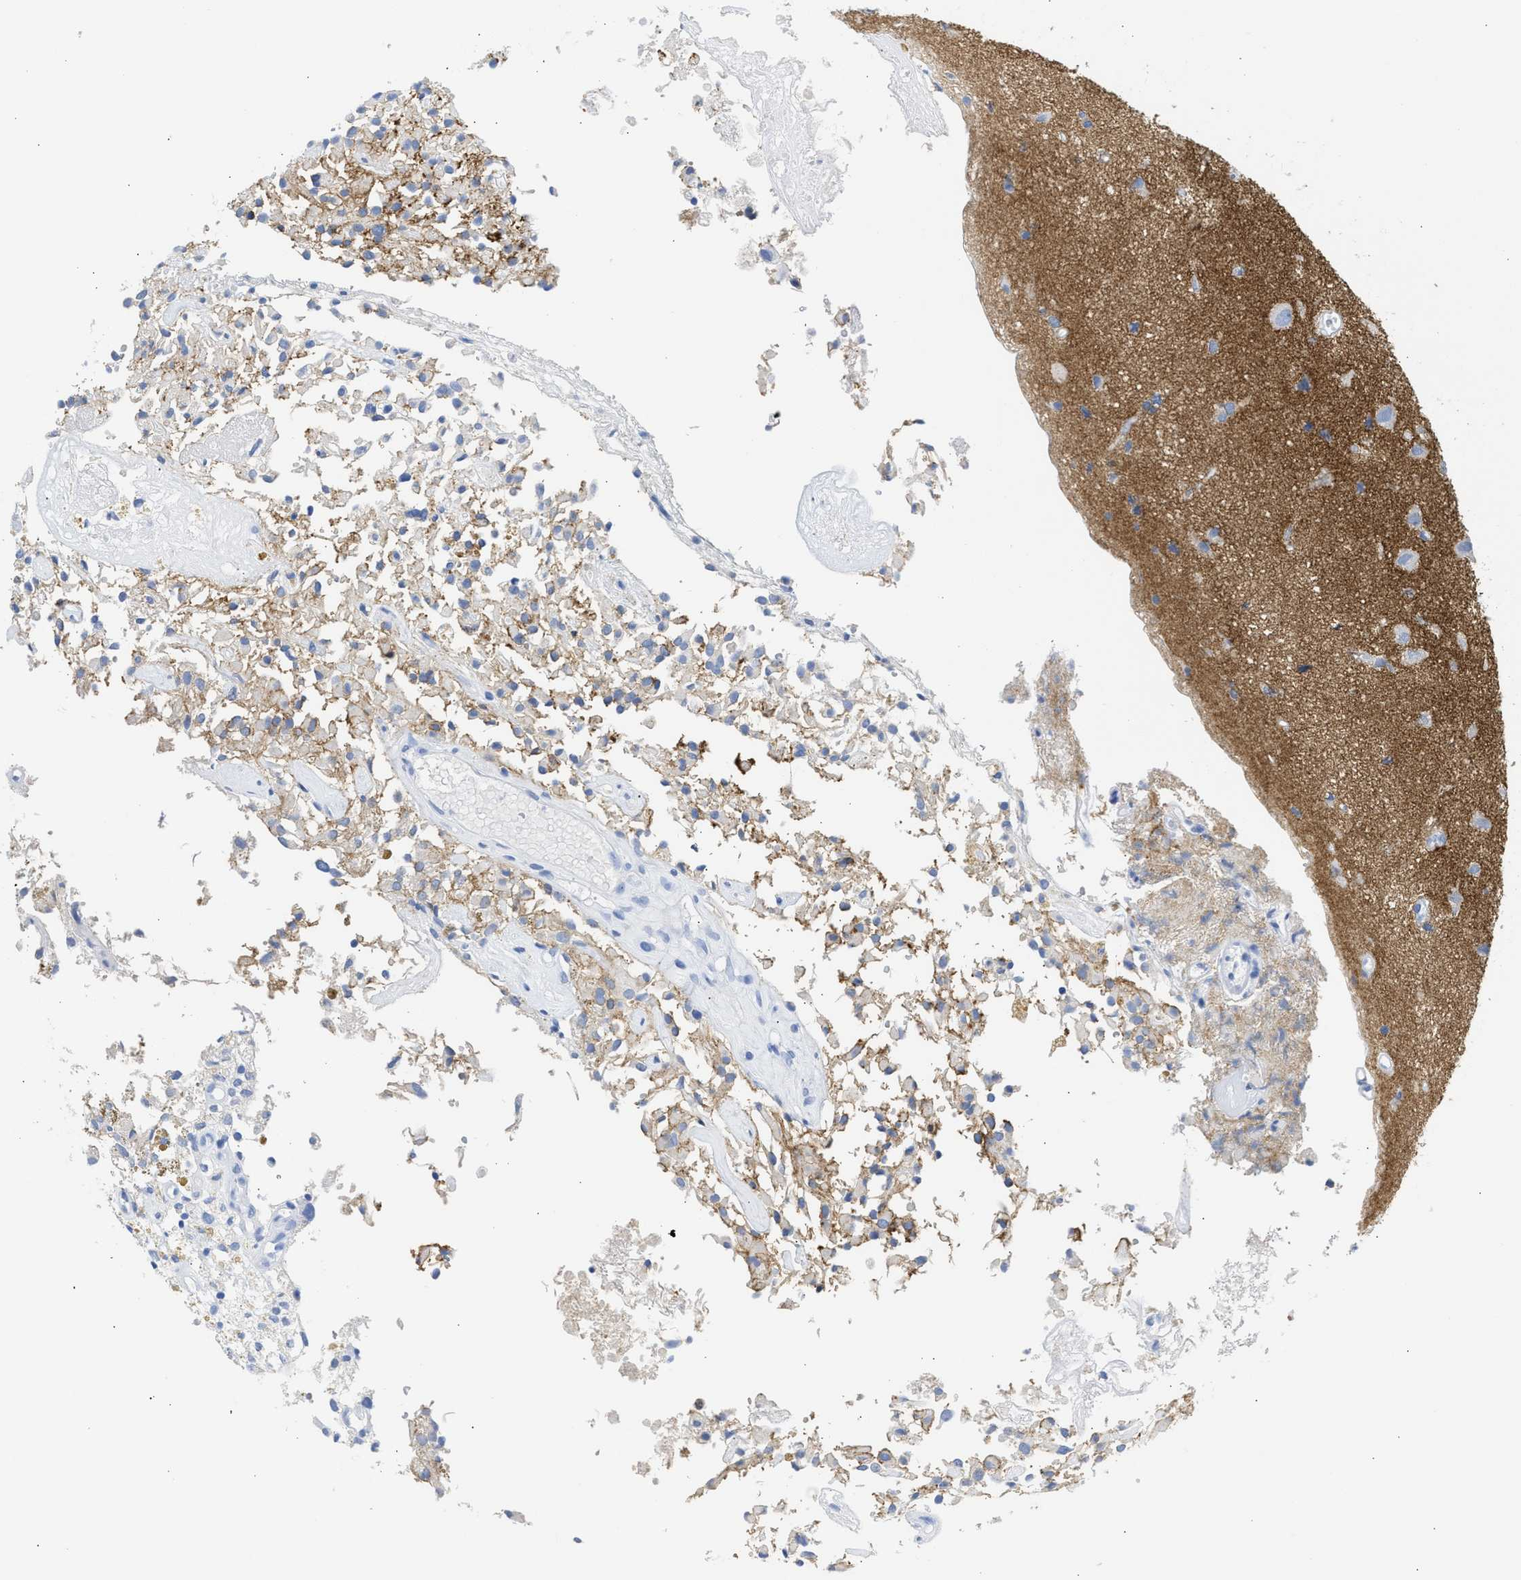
{"staining": {"intensity": "moderate", "quantity": "<25%", "location": "cytoplasmic/membranous"}, "tissue": "glioma", "cell_type": "Tumor cells", "image_type": "cancer", "snomed": [{"axis": "morphology", "description": "Glioma, malignant, High grade"}, {"axis": "topography", "description": "Brain"}], "caption": "Moderate cytoplasmic/membranous staining for a protein is identified in approximately <25% of tumor cells of glioma using IHC.", "gene": "NCAM1", "patient": {"sex": "female", "age": 59}}